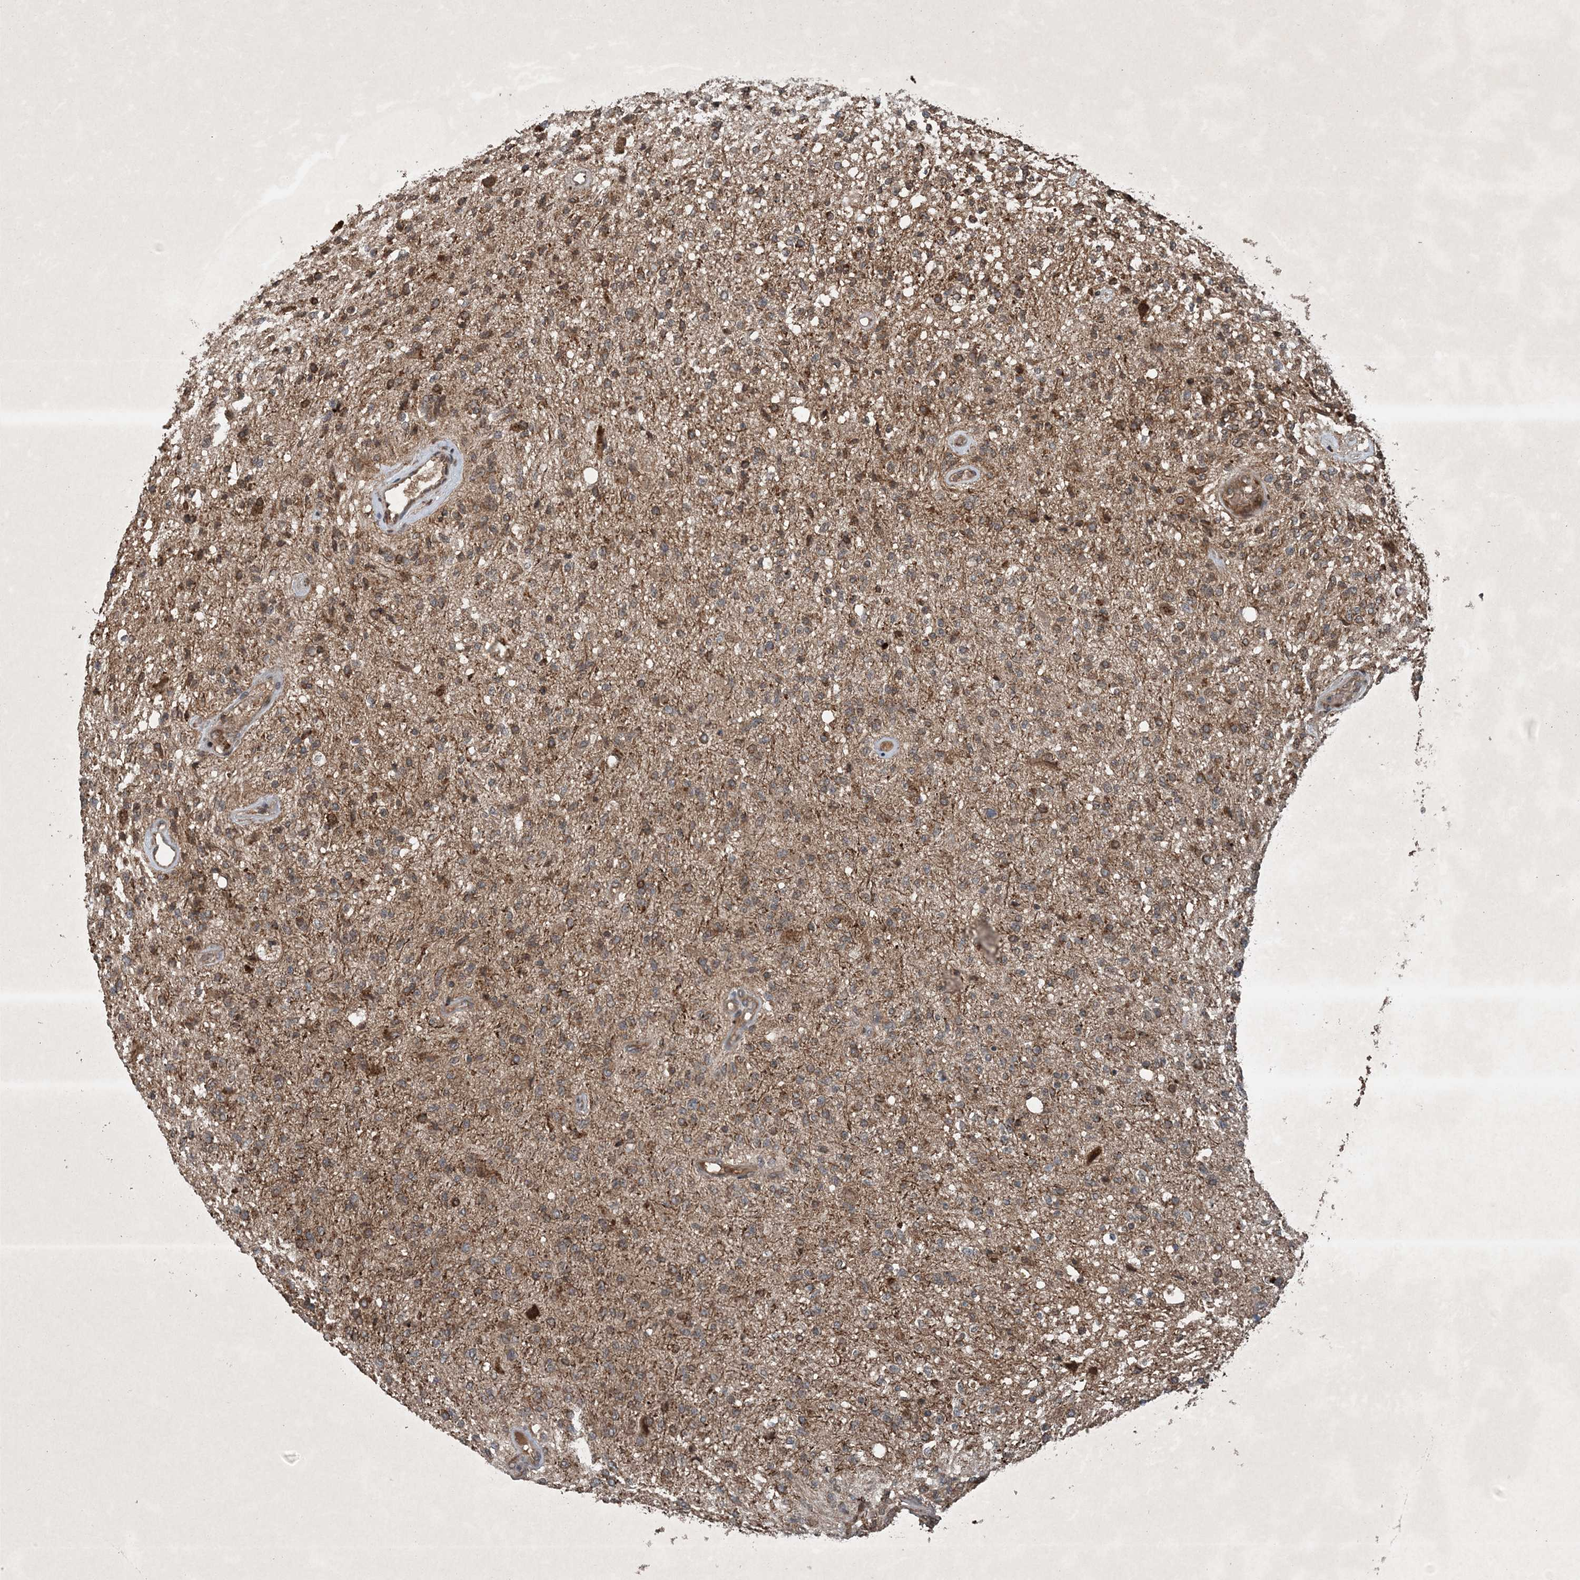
{"staining": {"intensity": "moderate", "quantity": ">75%", "location": "cytoplasmic/membranous"}, "tissue": "glioma", "cell_type": "Tumor cells", "image_type": "cancer", "snomed": [{"axis": "morphology", "description": "Normal tissue, NOS"}, {"axis": "morphology", "description": "Glioma, malignant, High grade"}, {"axis": "topography", "description": "Cerebral cortex"}], "caption": "Moderate cytoplasmic/membranous positivity for a protein is identified in approximately >75% of tumor cells of glioma using immunohistochemistry.", "gene": "GNG5", "patient": {"sex": "male", "age": 77}}